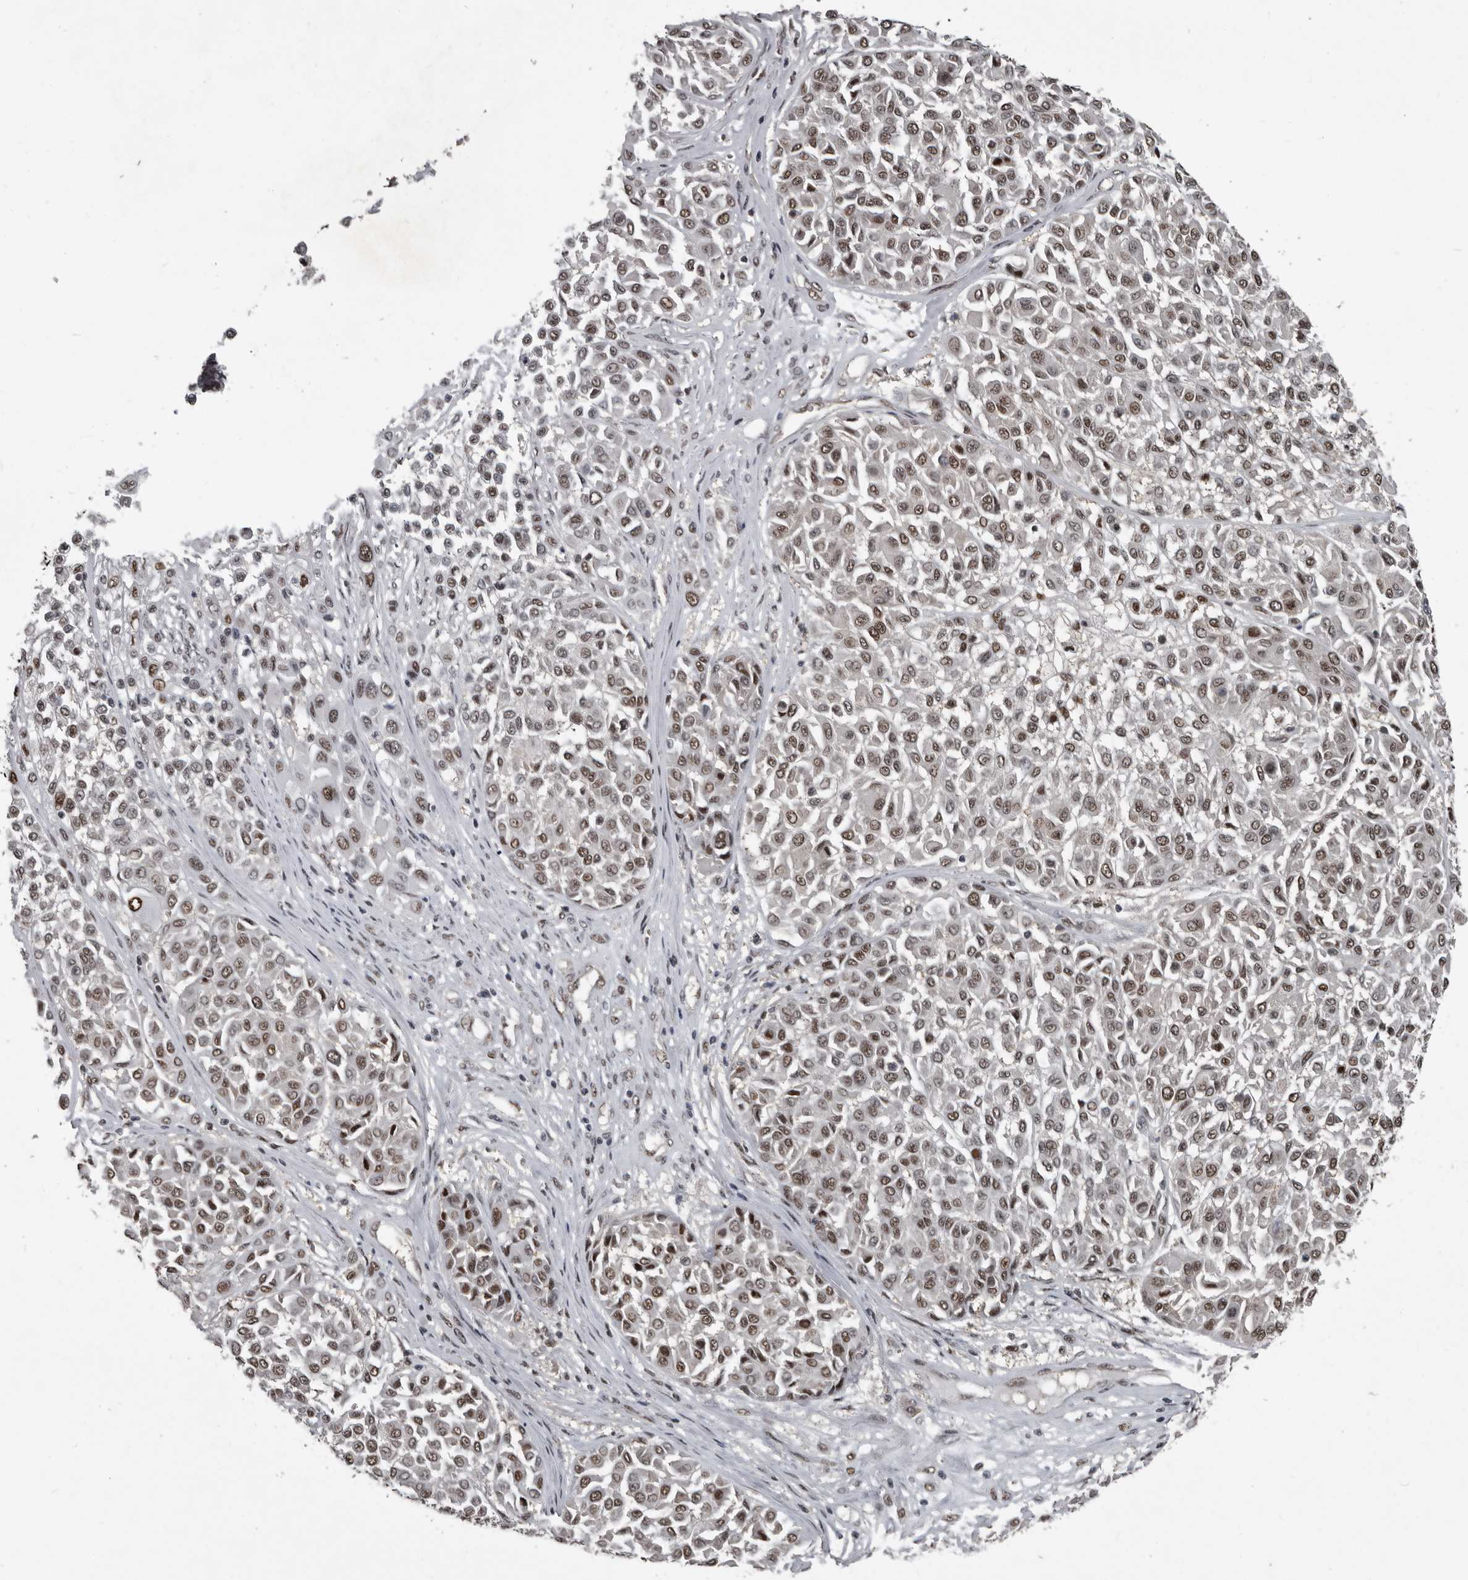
{"staining": {"intensity": "moderate", "quantity": ">75%", "location": "nuclear"}, "tissue": "melanoma", "cell_type": "Tumor cells", "image_type": "cancer", "snomed": [{"axis": "morphology", "description": "Malignant melanoma, Metastatic site"}, {"axis": "topography", "description": "Soft tissue"}], "caption": "This is an image of IHC staining of melanoma, which shows moderate staining in the nuclear of tumor cells.", "gene": "CHD1L", "patient": {"sex": "male", "age": 41}}